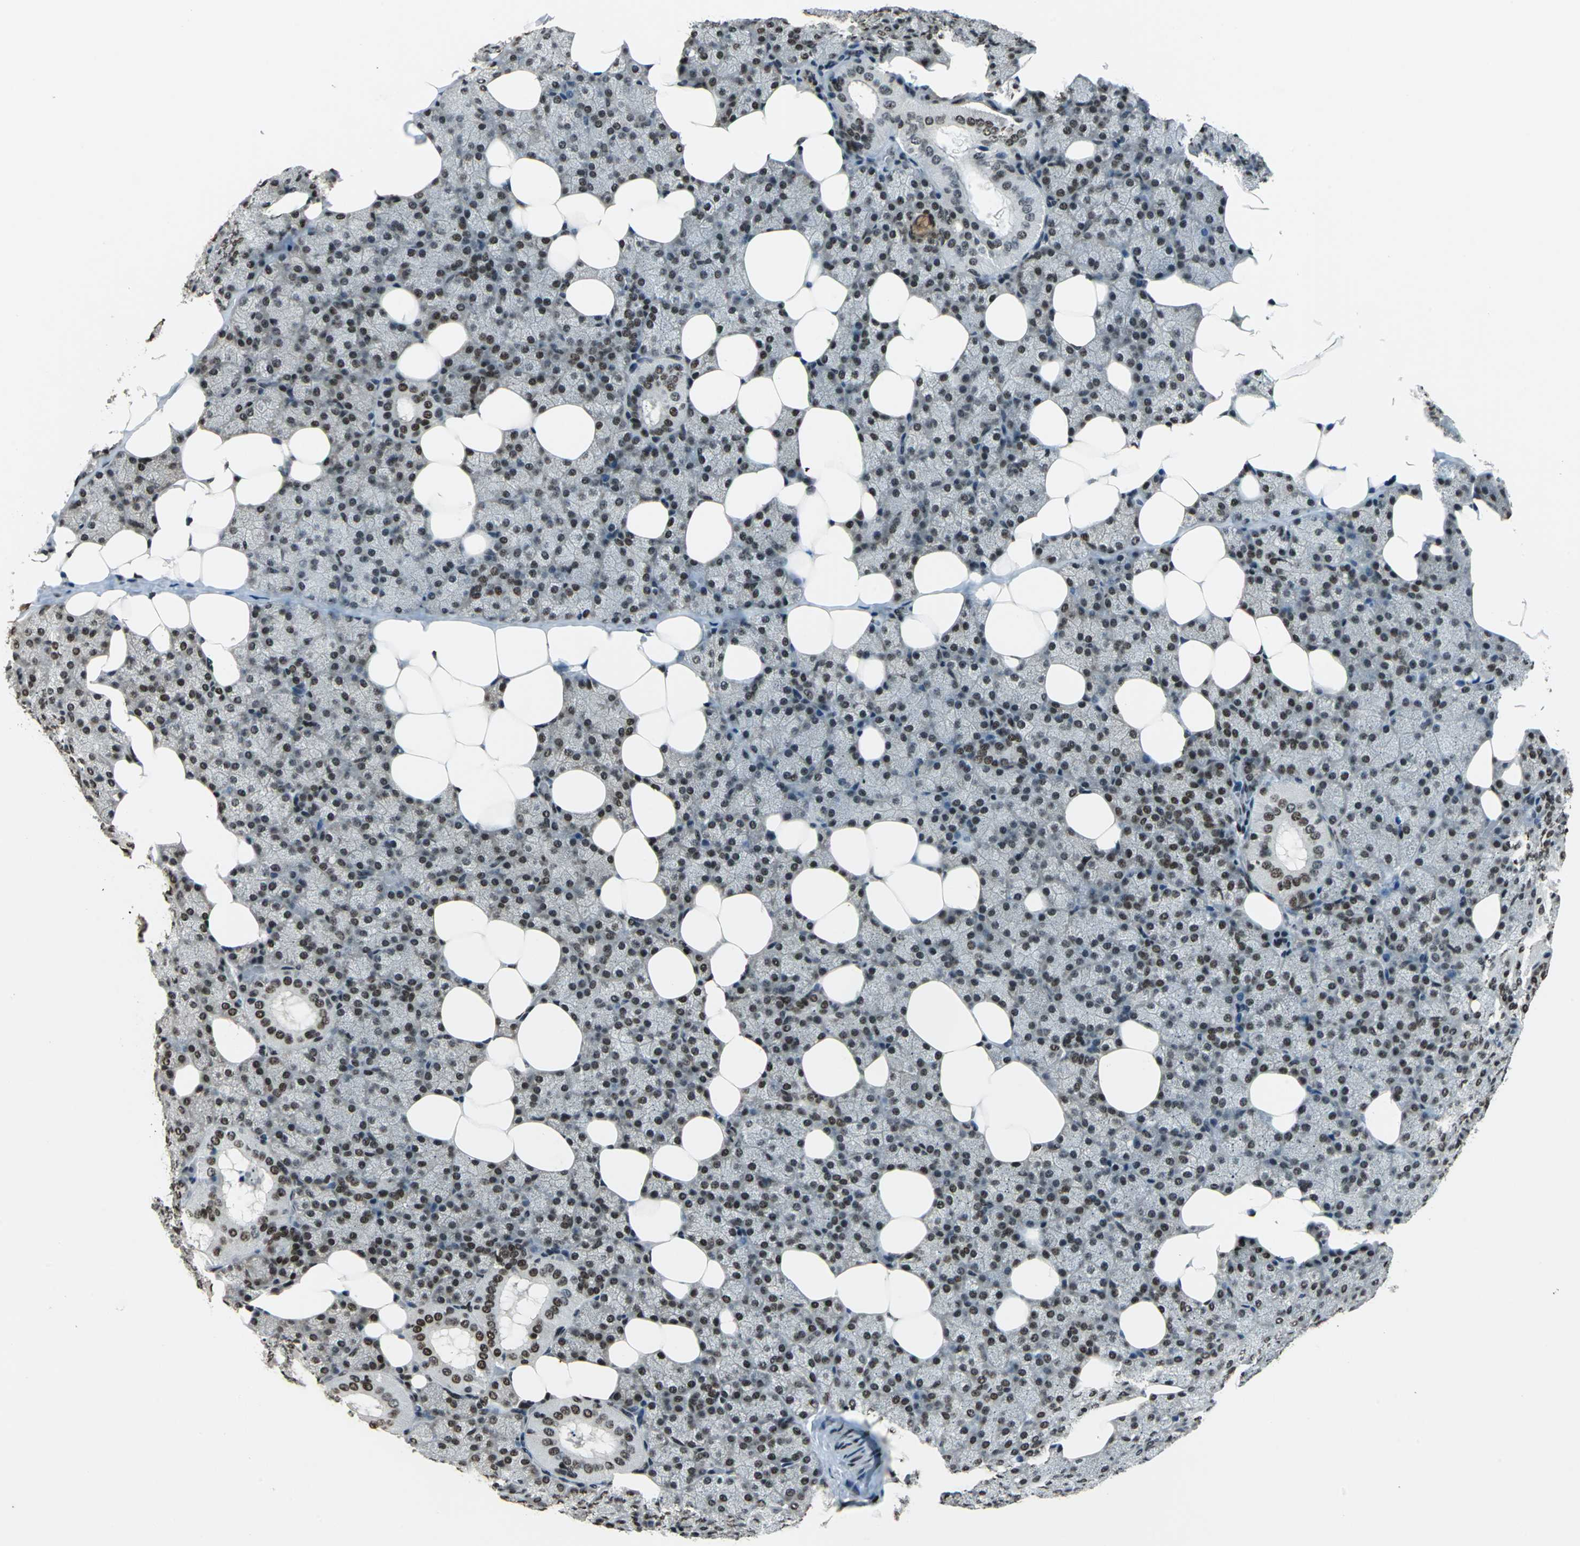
{"staining": {"intensity": "strong", "quantity": ">75%", "location": "nuclear"}, "tissue": "salivary gland", "cell_type": "Glandular cells", "image_type": "normal", "snomed": [{"axis": "morphology", "description": "Normal tissue, NOS"}, {"axis": "topography", "description": "Lymph node"}, {"axis": "topography", "description": "Salivary gland"}], "caption": "Immunohistochemistry (IHC) histopathology image of normal salivary gland stained for a protein (brown), which demonstrates high levels of strong nuclear positivity in approximately >75% of glandular cells.", "gene": "RBM14", "patient": {"sex": "male", "age": 8}}